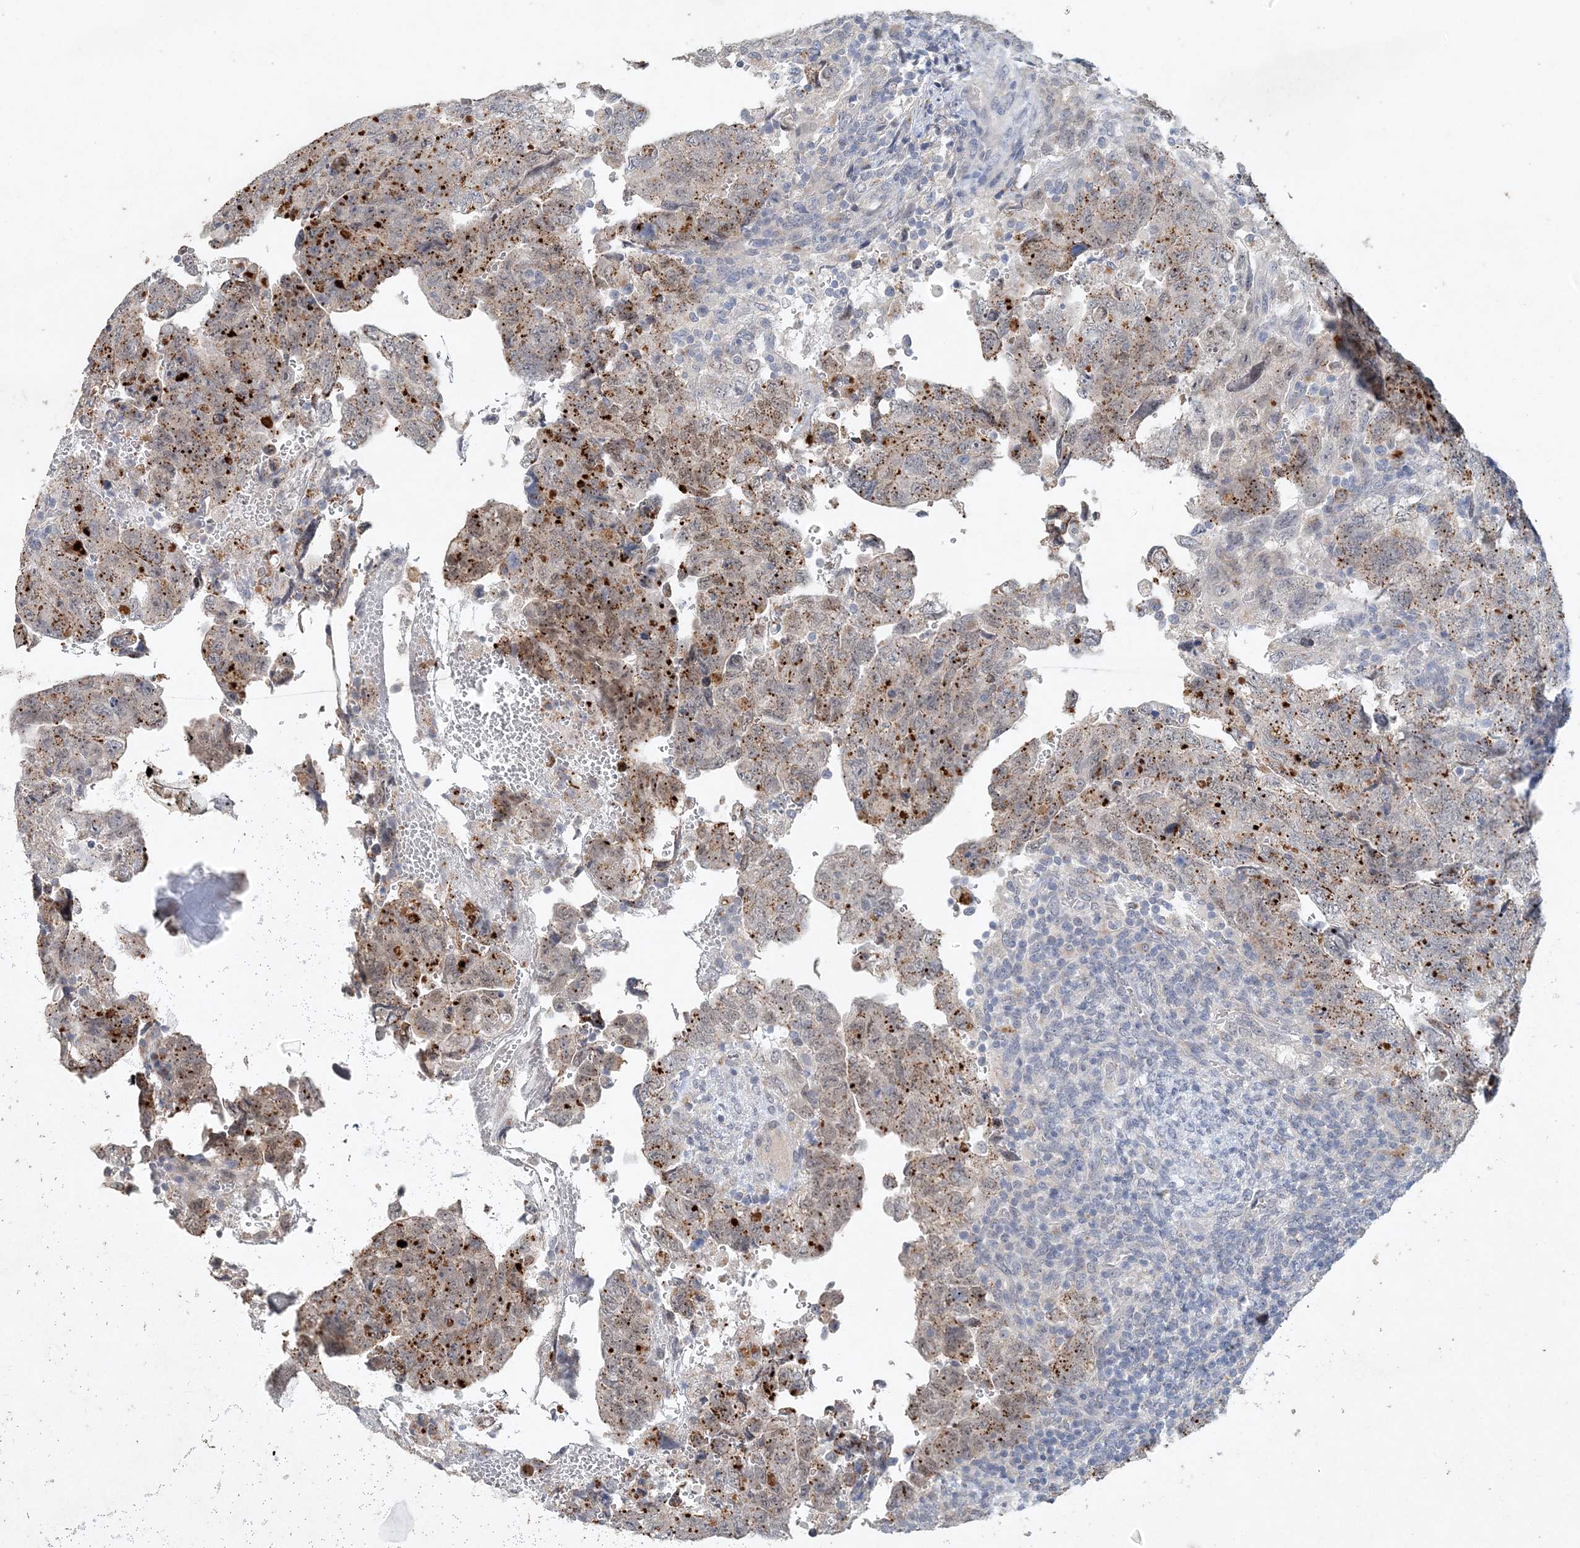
{"staining": {"intensity": "moderate", "quantity": "25%-75%", "location": "cytoplasmic/membranous"}, "tissue": "testis cancer", "cell_type": "Tumor cells", "image_type": "cancer", "snomed": [{"axis": "morphology", "description": "Carcinoma, Embryonal, NOS"}, {"axis": "topography", "description": "Testis"}], "caption": "A high-resolution photomicrograph shows immunohistochemistry staining of embryonal carcinoma (testis), which reveals moderate cytoplasmic/membranous positivity in approximately 25%-75% of tumor cells.", "gene": "DNAH5", "patient": {"sex": "male", "age": 36}}